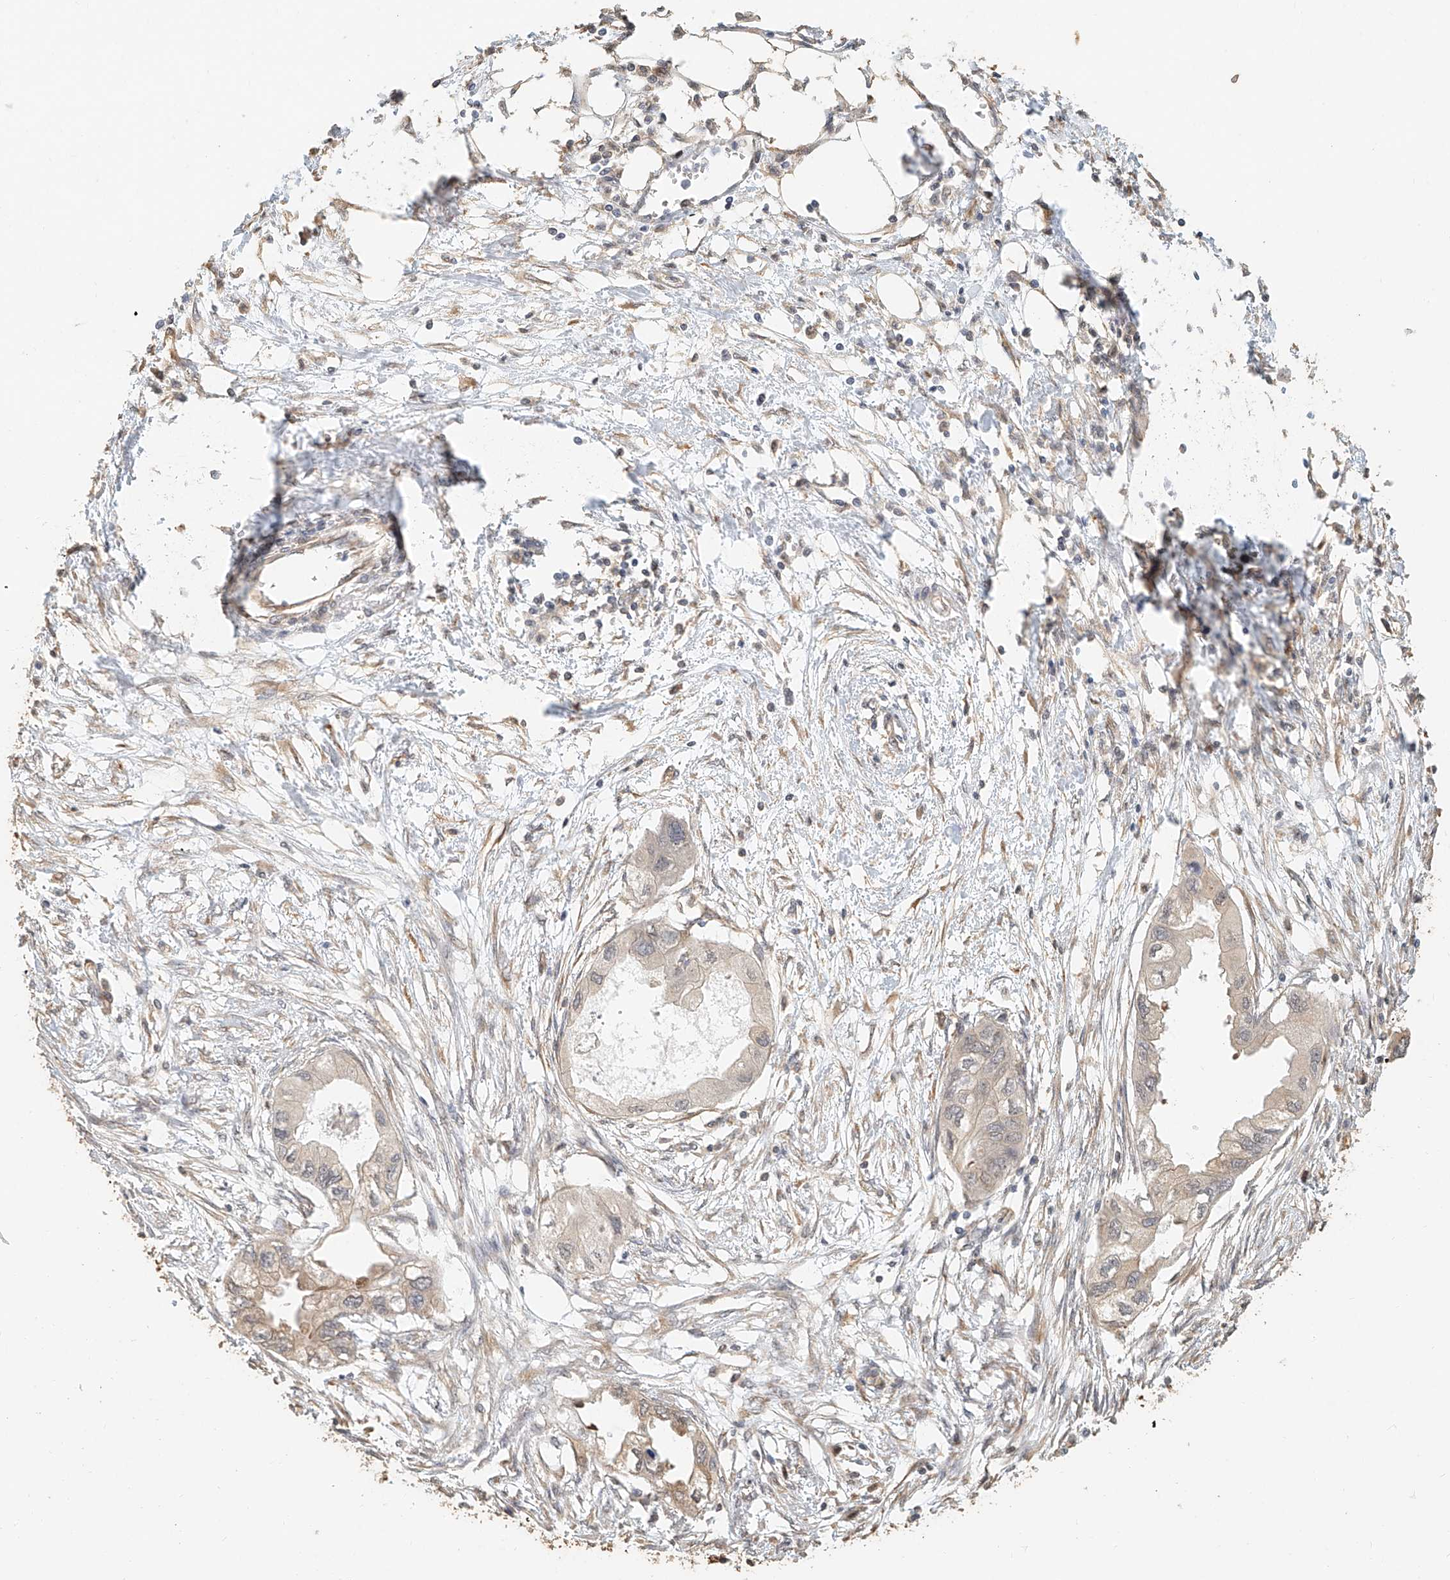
{"staining": {"intensity": "moderate", "quantity": "25%-75%", "location": "cytoplasmic/membranous"}, "tissue": "endometrial cancer", "cell_type": "Tumor cells", "image_type": "cancer", "snomed": [{"axis": "morphology", "description": "Adenocarcinoma, NOS"}, {"axis": "morphology", "description": "Adenocarcinoma, metastatic, NOS"}, {"axis": "topography", "description": "Adipose tissue"}, {"axis": "topography", "description": "Endometrium"}], "caption": "Adenocarcinoma (endometrial) stained with a brown dye shows moderate cytoplasmic/membranous positive staining in about 25%-75% of tumor cells.", "gene": "NAP1L1", "patient": {"sex": "female", "age": 67}}